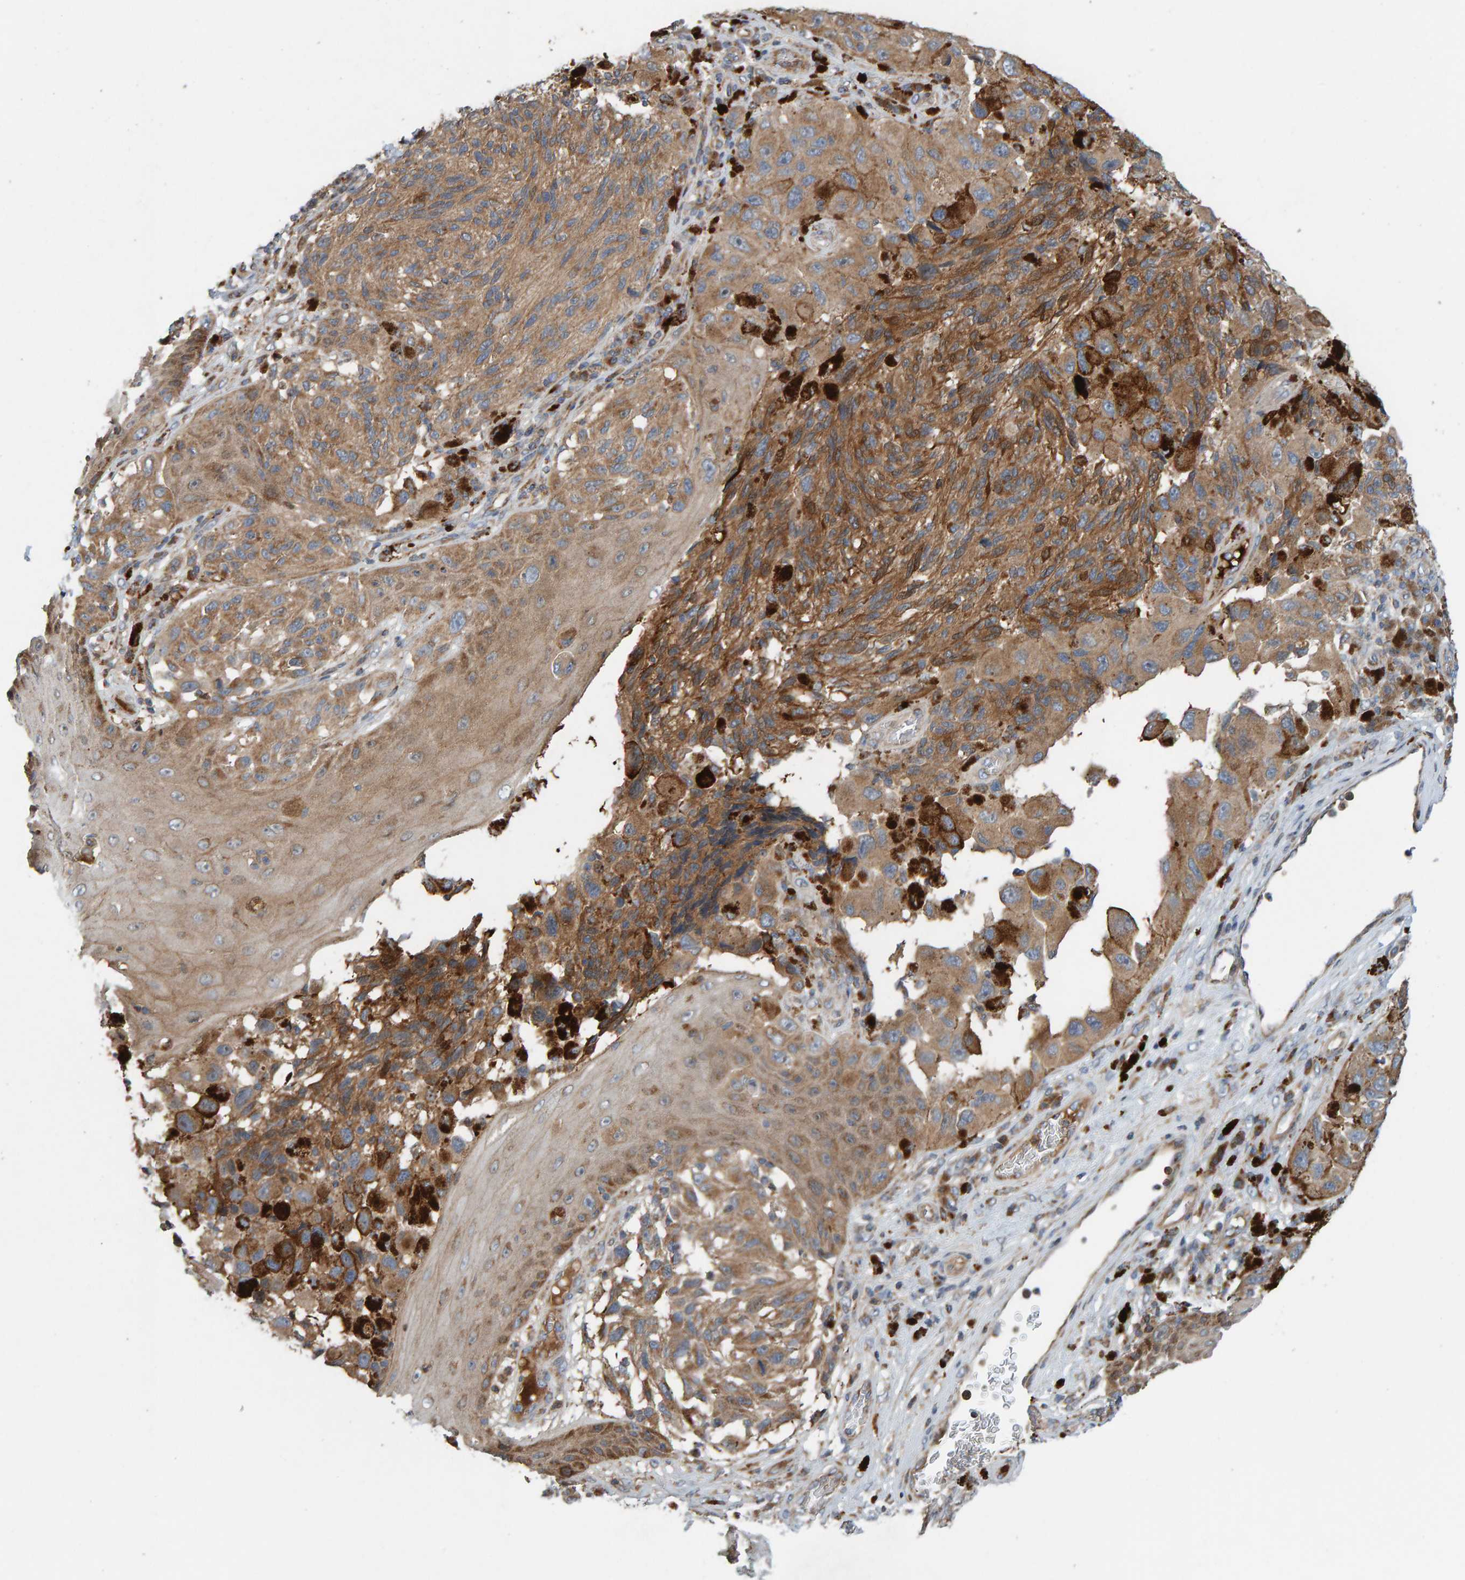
{"staining": {"intensity": "moderate", "quantity": ">75%", "location": "cytoplasmic/membranous"}, "tissue": "melanoma", "cell_type": "Tumor cells", "image_type": "cancer", "snomed": [{"axis": "morphology", "description": "Malignant melanoma, NOS"}, {"axis": "topography", "description": "Skin"}], "caption": "Moderate cytoplasmic/membranous protein positivity is present in approximately >75% of tumor cells in melanoma. (DAB = brown stain, brightfield microscopy at high magnification).", "gene": "KIAA0753", "patient": {"sex": "female", "age": 73}}